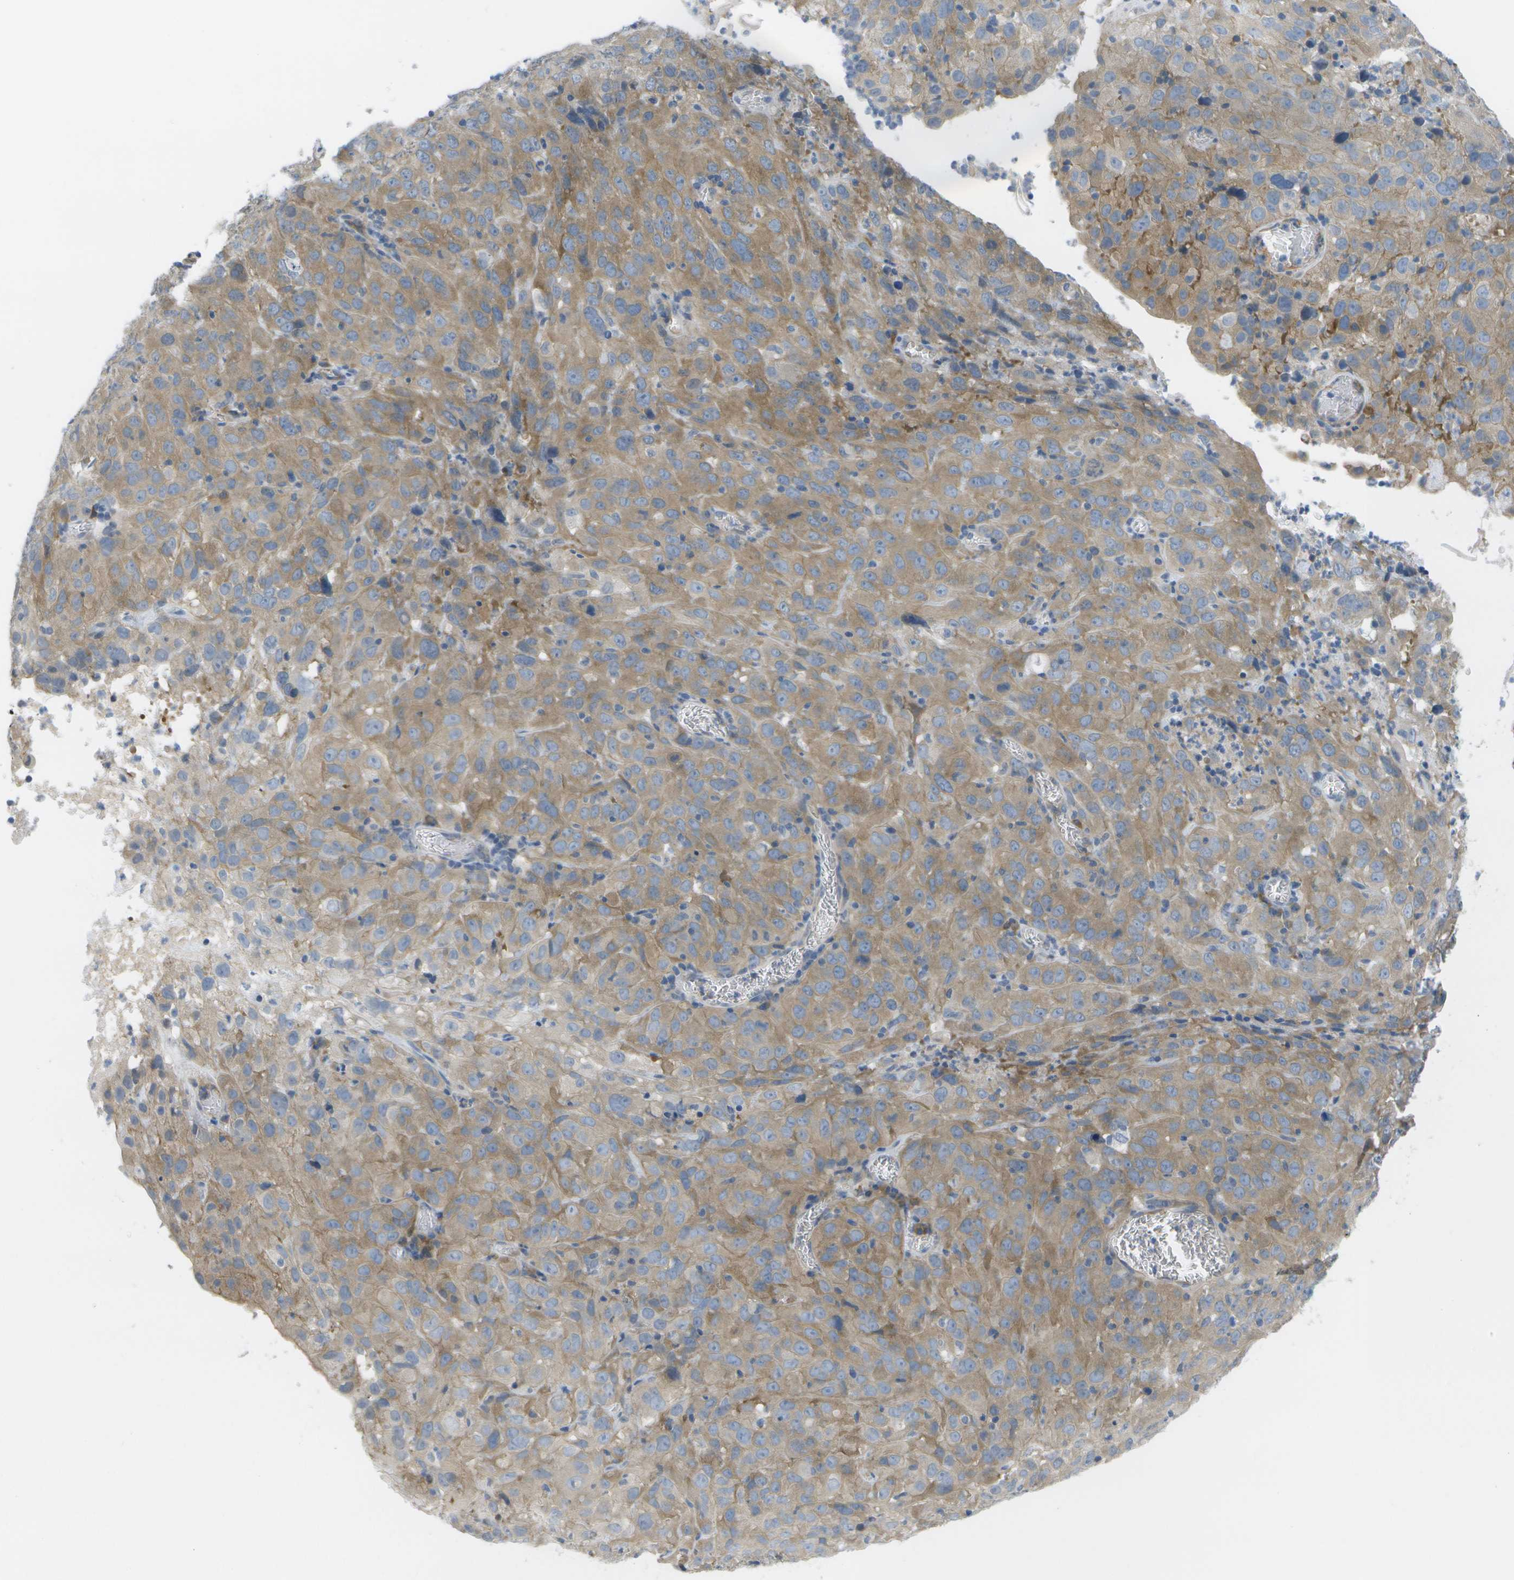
{"staining": {"intensity": "moderate", "quantity": ">75%", "location": "cytoplasmic/membranous"}, "tissue": "cervical cancer", "cell_type": "Tumor cells", "image_type": "cancer", "snomed": [{"axis": "morphology", "description": "Squamous cell carcinoma, NOS"}, {"axis": "topography", "description": "Cervix"}], "caption": "This is a micrograph of immunohistochemistry (IHC) staining of cervical squamous cell carcinoma, which shows moderate positivity in the cytoplasmic/membranous of tumor cells.", "gene": "MARCHF8", "patient": {"sex": "female", "age": 32}}